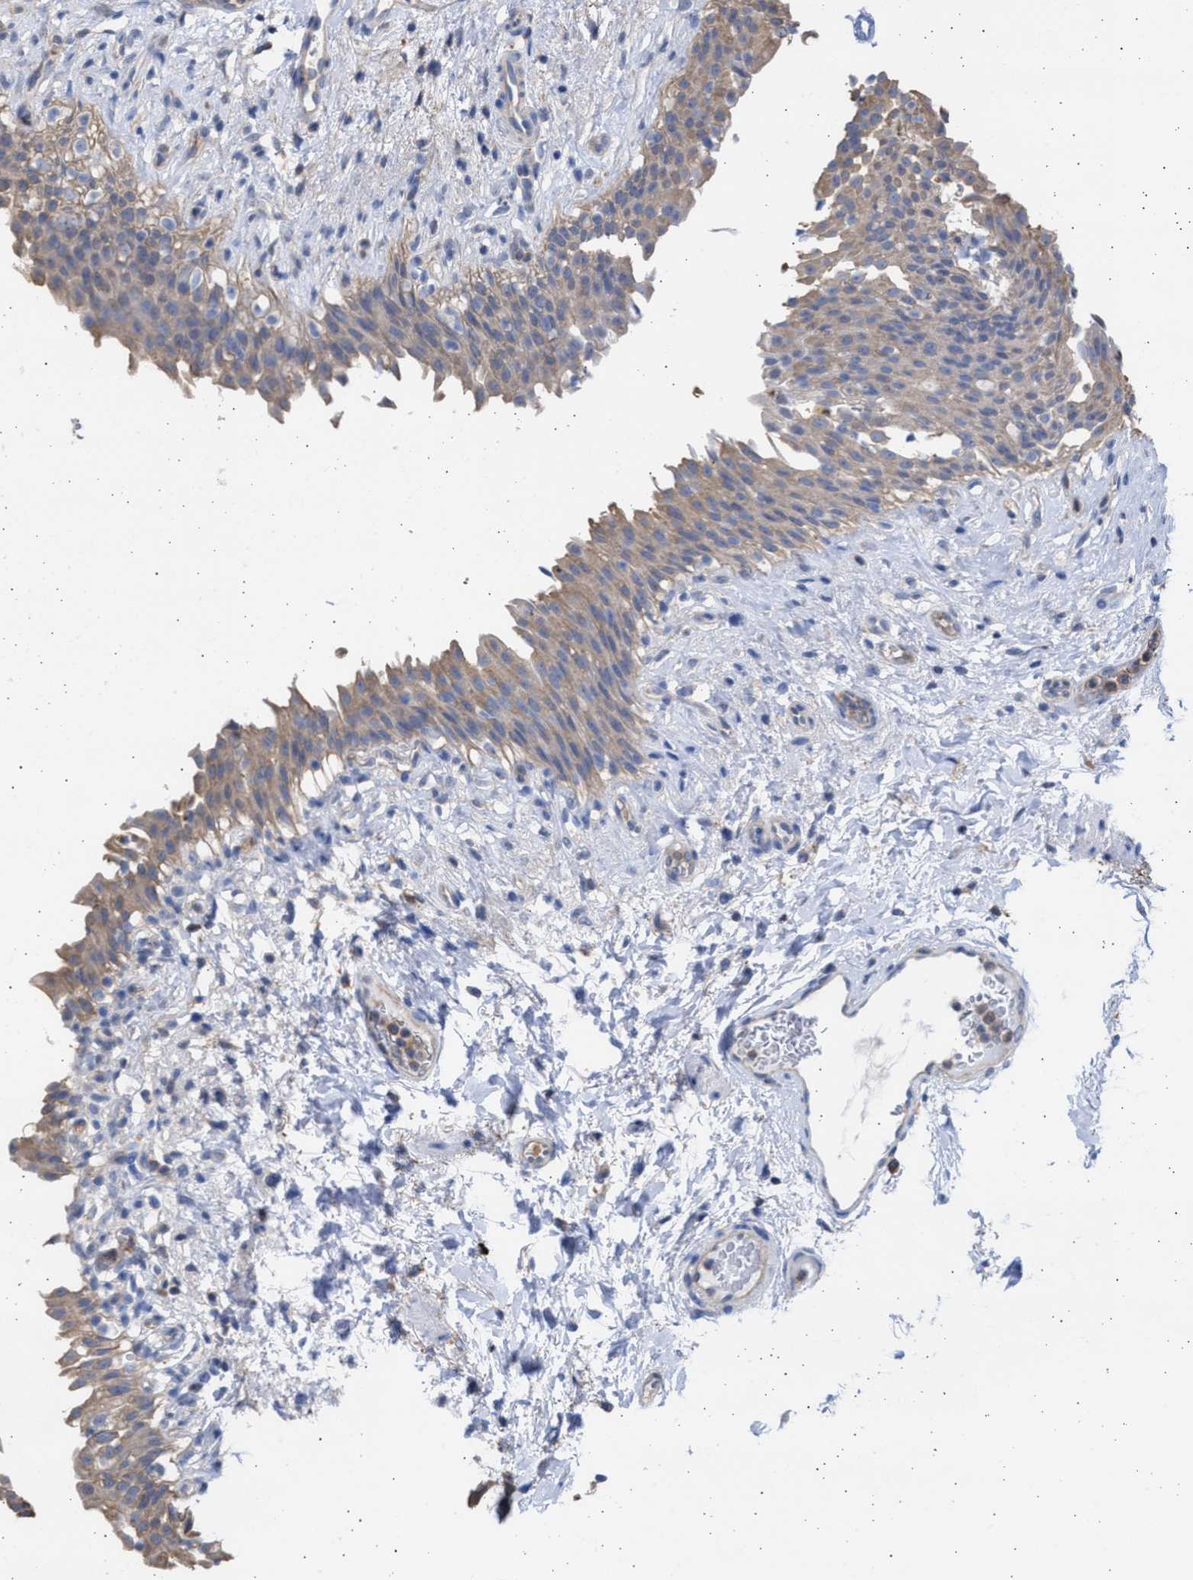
{"staining": {"intensity": "weak", "quantity": ">75%", "location": "cytoplasmic/membranous"}, "tissue": "urinary bladder", "cell_type": "Urothelial cells", "image_type": "normal", "snomed": [{"axis": "morphology", "description": "Normal tissue, NOS"}, {"axis": "topography", "description": "Urinary bladder"}], "caption": "Protein expression analysis of benign urinary bladder exhibits weak cytoplasmic/membranous expression in approximately >75% of urothelial cells.", "gene": "ALDOC", "patient": {"sex": "female", "age": 60}}